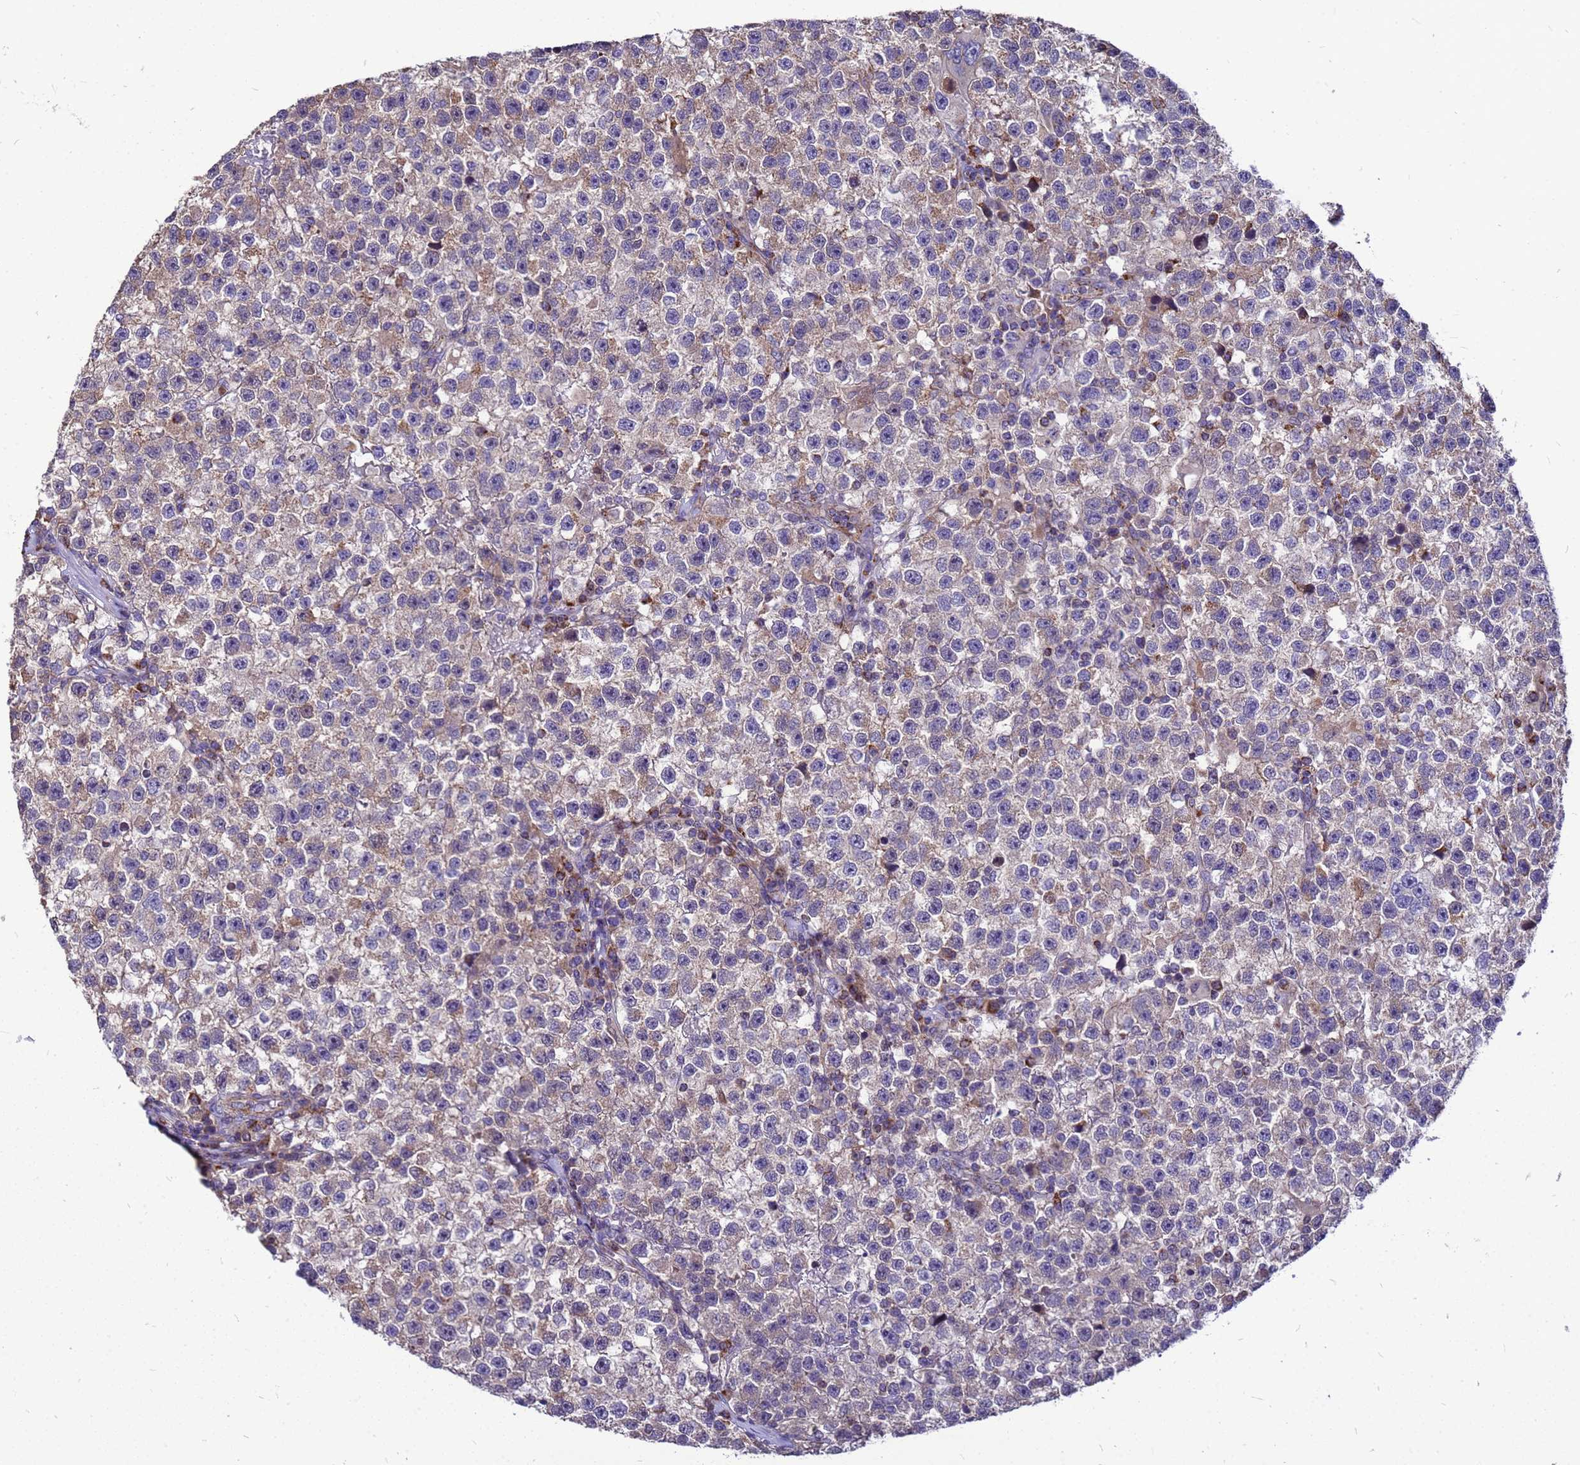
{"staining": {"intensity": "negative", "quantity": "none", "location": "none"}, "tissue": "testis cancer", "cell_type": "Tumor cells", "image_type": "cancer", "snomed": [{"axis": "morphology", "description": "Seminoma, NOS"}, {"axis": "topography", "description": "Testis"}], "caption": "The photomicrograph reveals no significant staining in tumor cells of testis cancer (seminoma). The staining is performed using DAB brown chromogen with nuclei counter-stained in using hematoxylin.", "gene": "CMC4", "patient": {"sex": "male", "age": 22}}